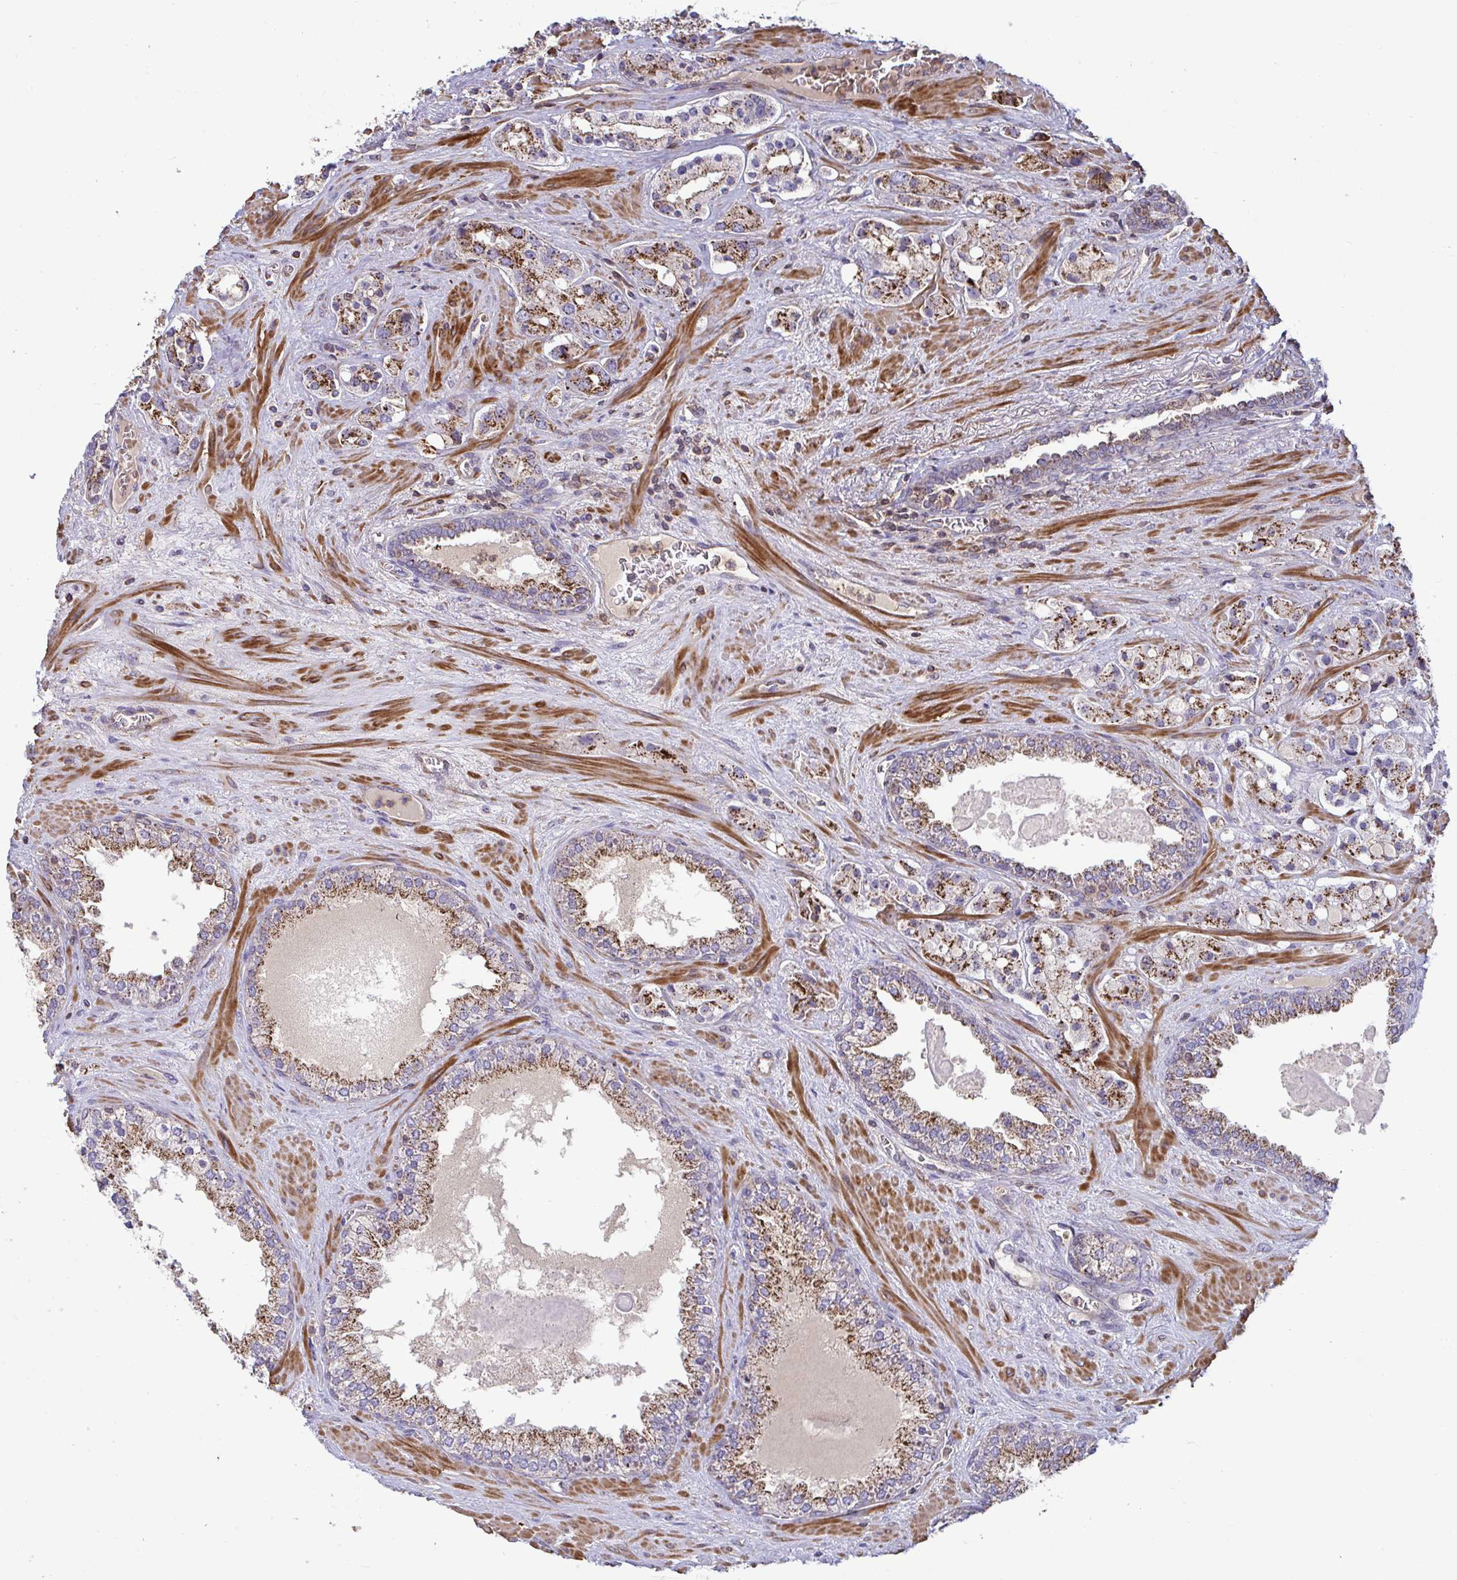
{"staining": {"intensity": "strong", "quantity": "25%-75%", "location": "cytoplasmic/membranous"}, "tissue": "prostate cancer", "cell_type": "Tumor cells", "image_type": "cancer", "snomed": [{"axis": "morphology", "description": "Adenocarcinoma, High grade"}, {"axis": "topography", "description": "Prostate"}], "caption": "Protein analysis of prostate cancer (high-grade adenocarcinoma) tissue exhibits strong cytoplasmic/membranous expression in about 25%-75% of tumor cells.", "gene": "SPRY1", "patient": {"sex": "male", "age": 67}}